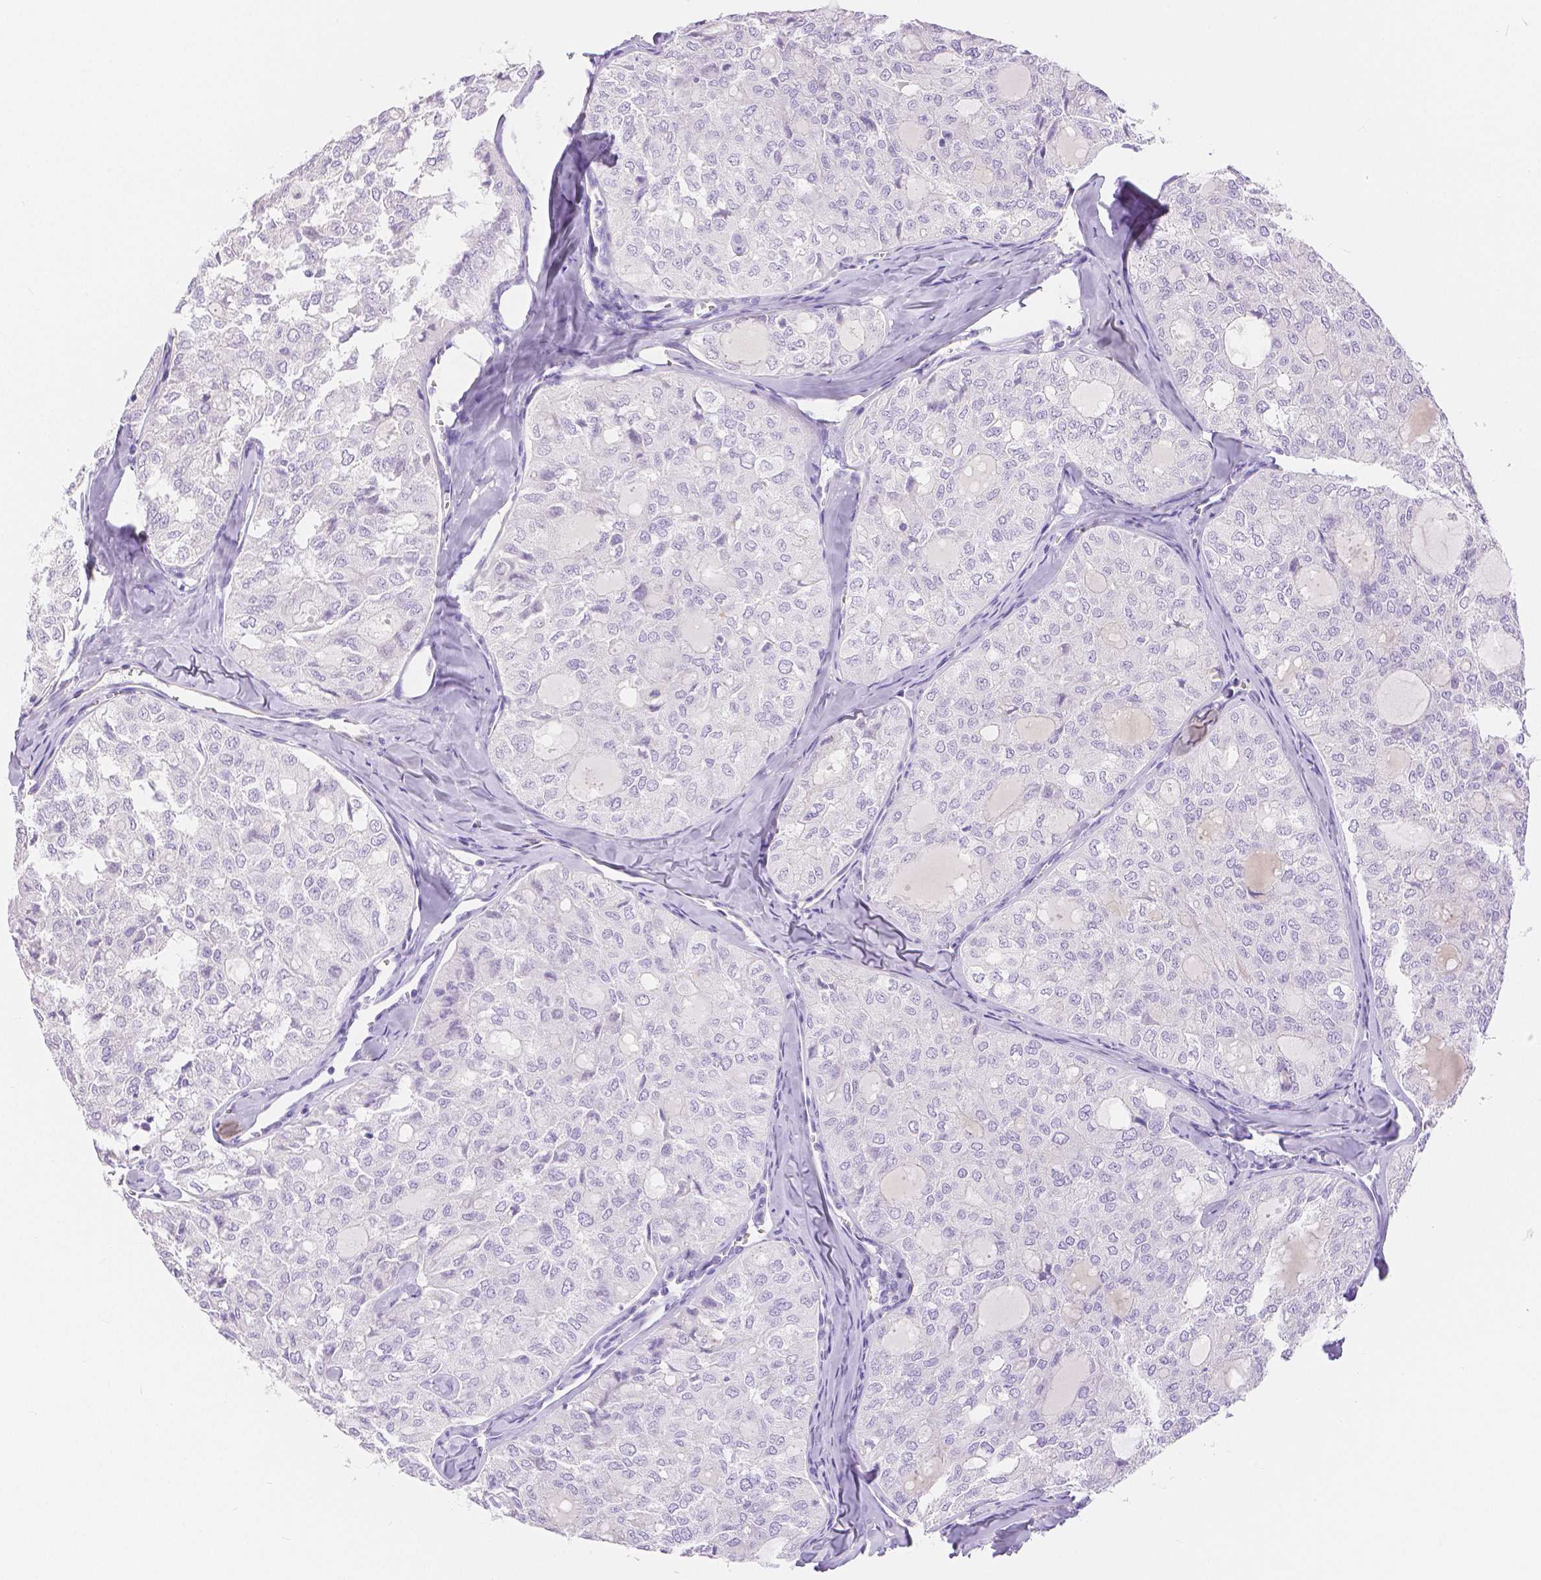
{"staining": {"intensity": "negative", "quantity": "none", "location": "none"}, "tissue": "thyroid cancer", "cell_type": "Tumor cells", "image_type": "cancer", "snomed": [{"axis": "morphology", "description": "Follicular adenoma carcinoma, NOS"}, {"axis": "topography", "description": "Thyroid gland"}], "caption": "IHC histopathology image of thyroid follicular adenoma carcinoma stained for a protein (brown), which reveals no staining in tumor cells.", "gene": "SLC27A5", "patient": {"sex": "male", "age": 75}}